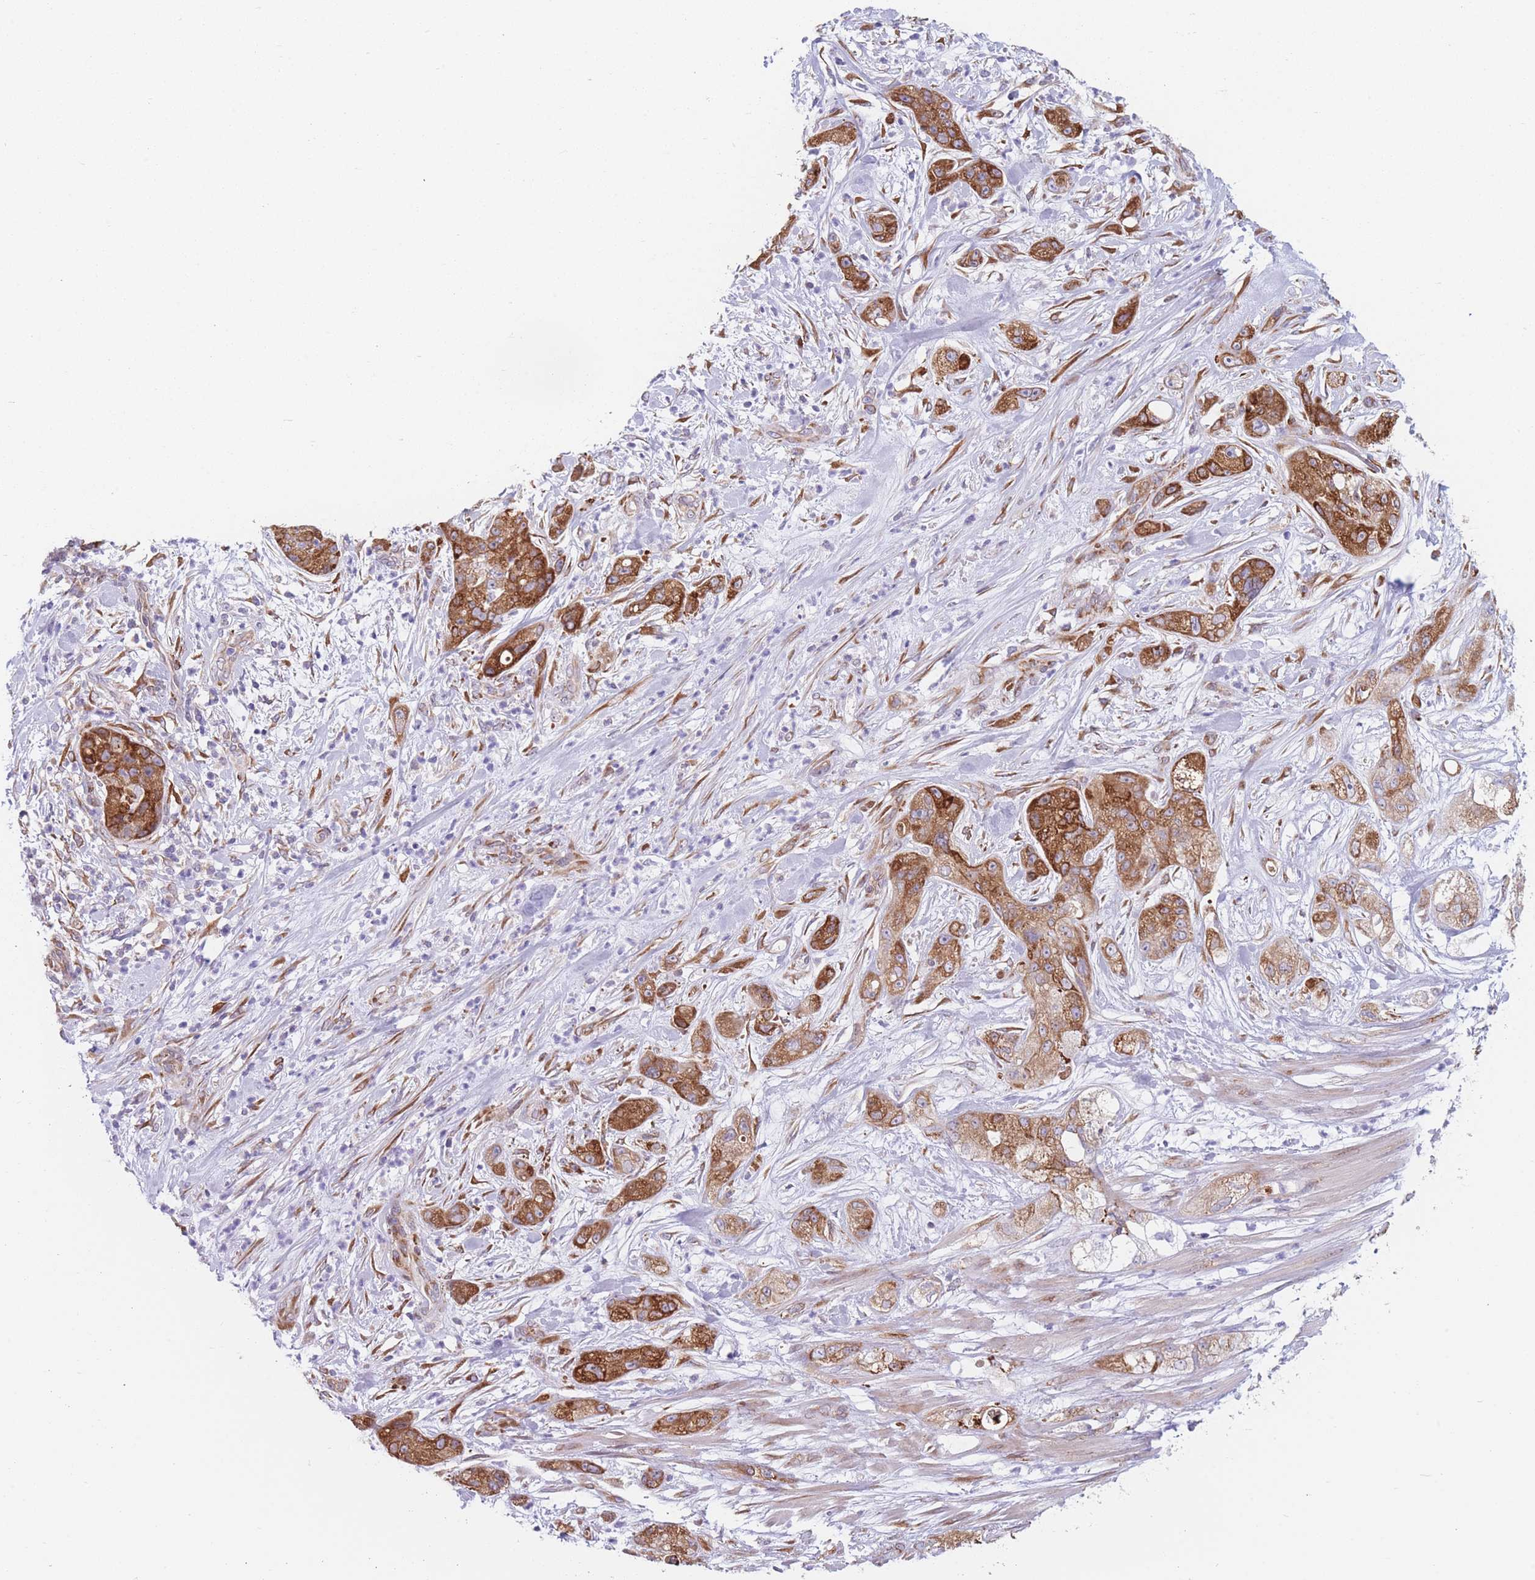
{"staining": {"intensity": "strong", "quantity": ">75%", "location": "cytoplasmic/membranous"}, "tissue": "pancreatic cancer", "cell_type": "Tumor cells", "image_type": "cancer", "snomed": [{"axis": "morphology", "description": "Adenocarcinoma, NOS"}, {"axis": "topography", "description": "Pancreas"}], "caption": "There is high levels of strong cytoplasmic/membranous staining in tumor cells of pancreatic adenocarcinoma, as demonstrated by immunohistochemical staining (brown color).", "gene": "AK9", "patient": {"sex": "female", "age": 78}}